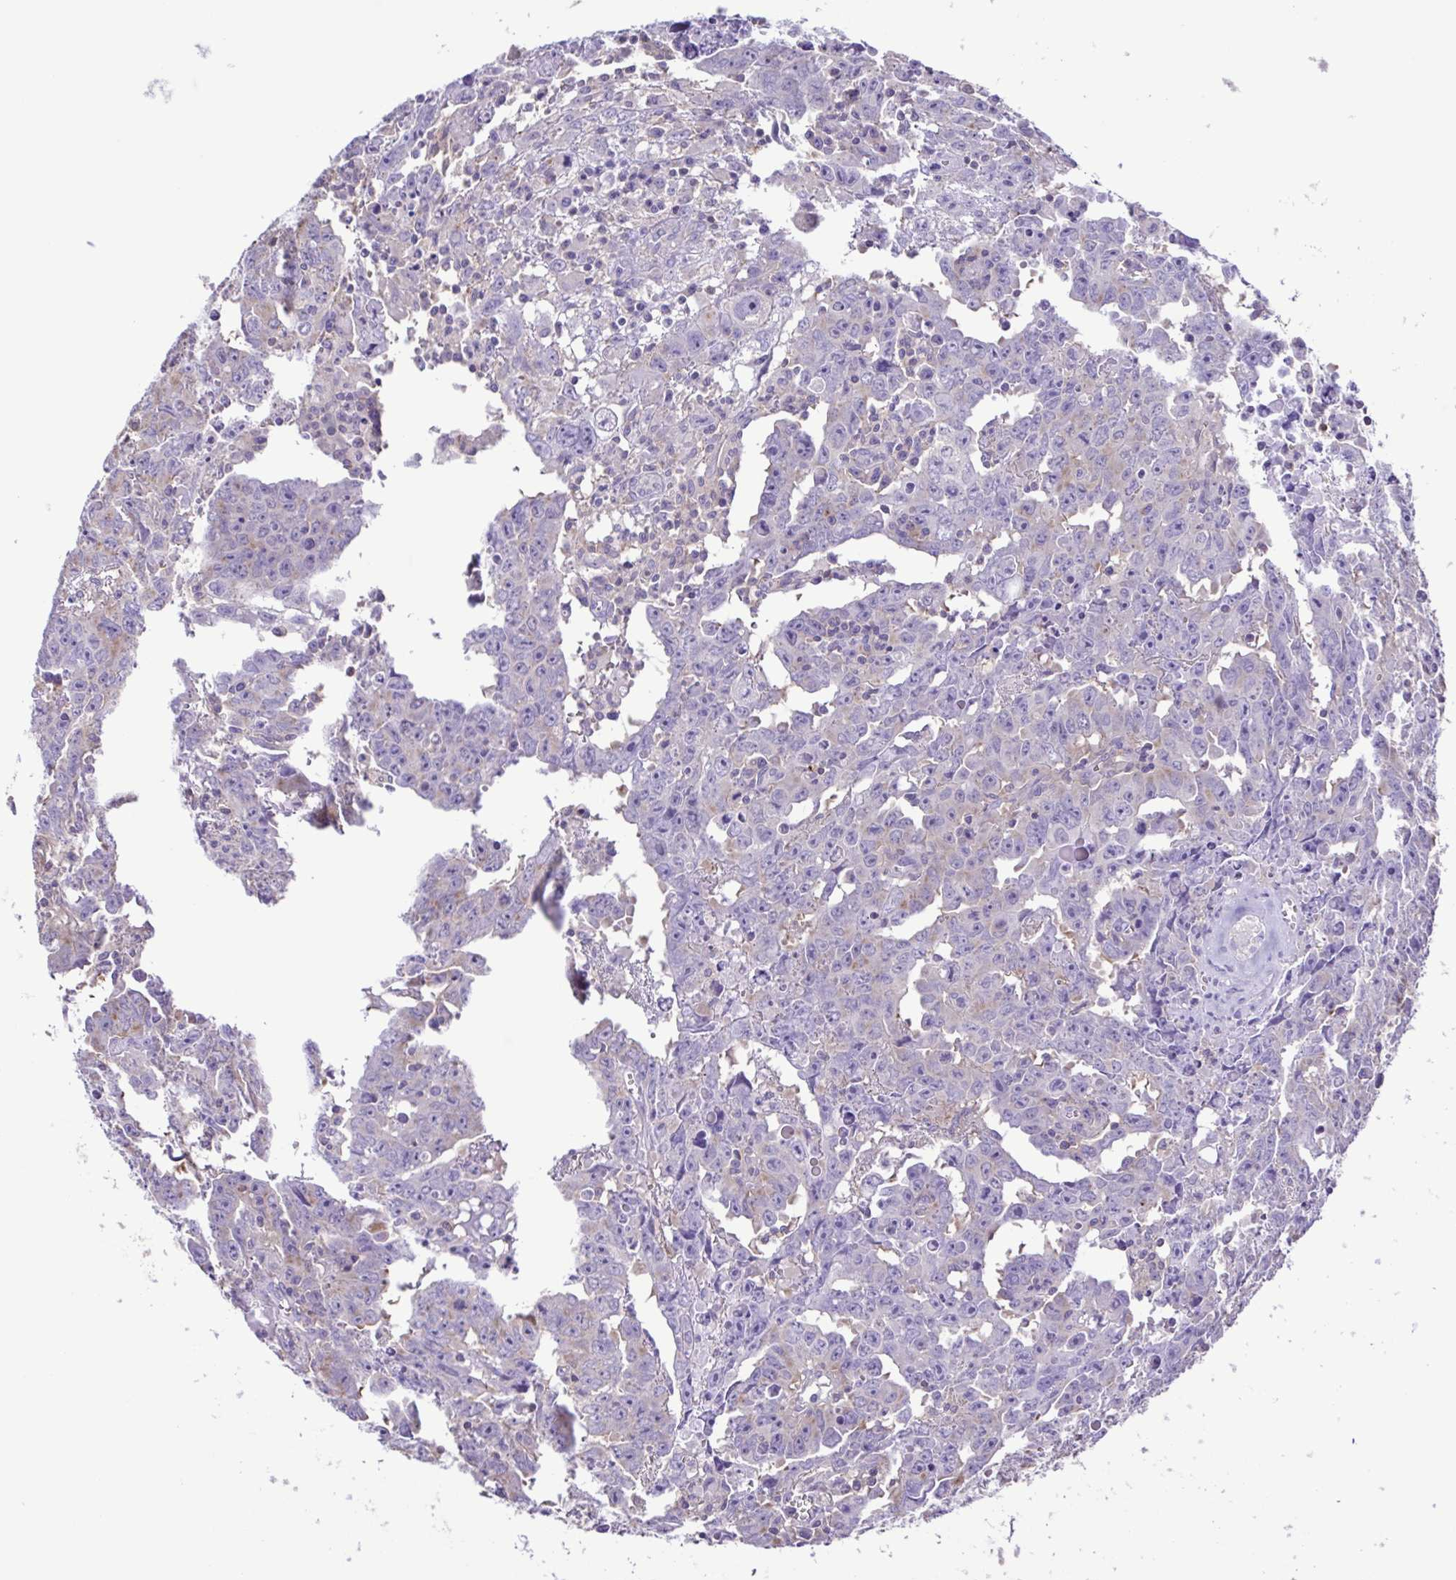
{"staining": {"intensity": "negative", "quantity": "none", "location": "none"}, "tissue": "testis cancer", "cell_type": "Tumor cells", "image_type": "cancer", "snomed": [{"axis": "morphology", "description": "Carcinoma, Embryonal, NOS"}, {"axis": "topography", "description": "Testis"}], "caption": "The histopathology image demonstrates no staining of tumor cells in testis cancer (embryonal carcinoma). (Brightfield microscopy of DAB IHC at high magnification).", "gene": "CYP17A1", "patient": {"sex": "male", "age": 22}}